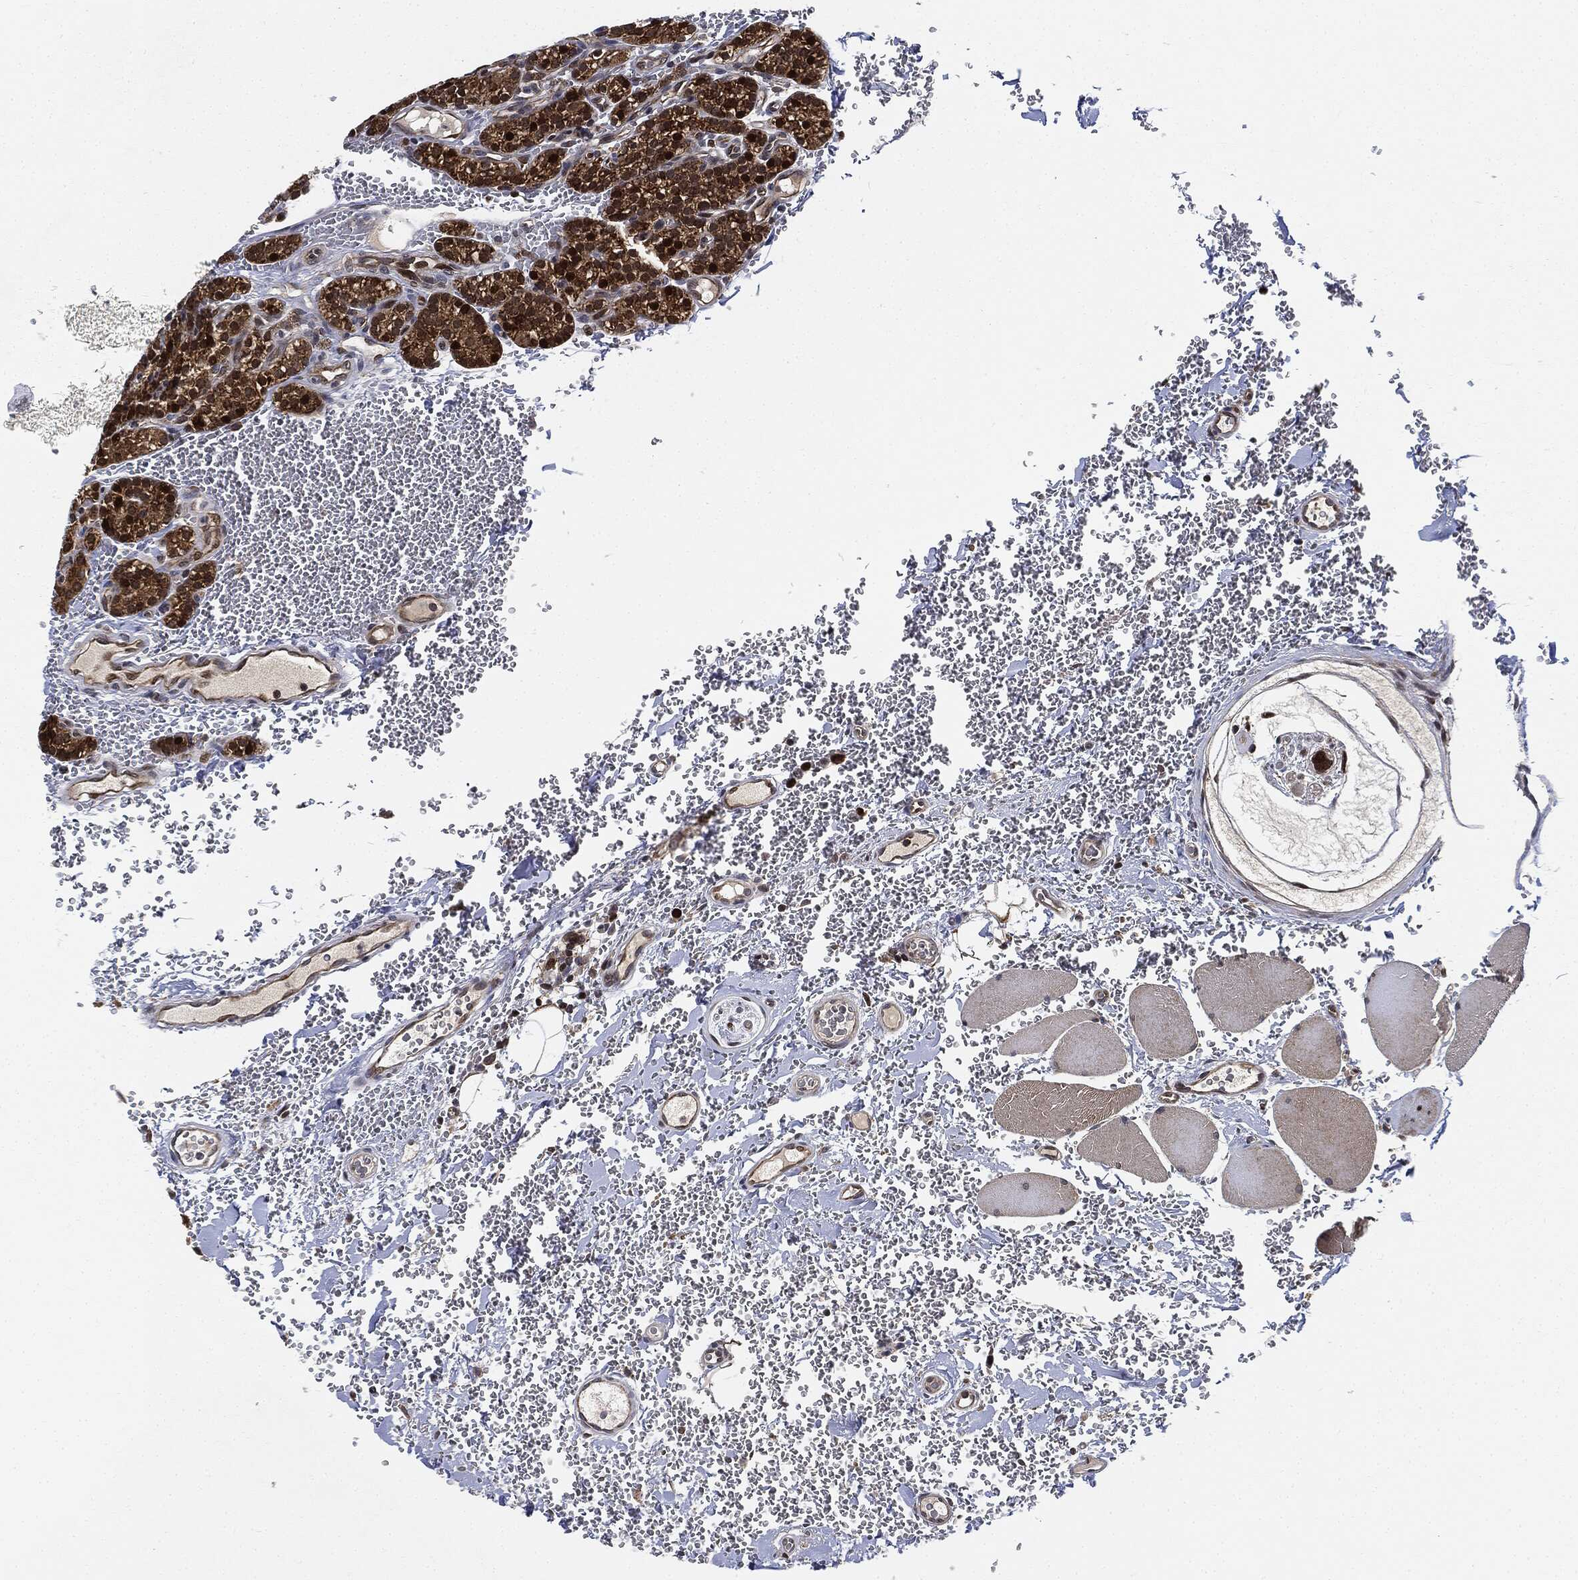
{"staining": {"intensity": "strong", "quantity": ">75%", "location": "cytoplasmic/membranous"}, "tissue": "parathyroid gland", "cell_type": "Glandular cells", "image_type": "normal", "snomed": [{"axis": "morphology", "description": "Normal tissue, NOS"}, {"axis": "topography", "description": "Parathyroid gland"}], "caption": "Immunohistochemistry image of benign human parathyroid gland stained for a protein (brown), which reveals high levels of strong cytoplasmic/membranous positivity in approximately >75% of glandular cells.", "gene": "RNASEL", "patient": {"sex": "female", "age": 67}}